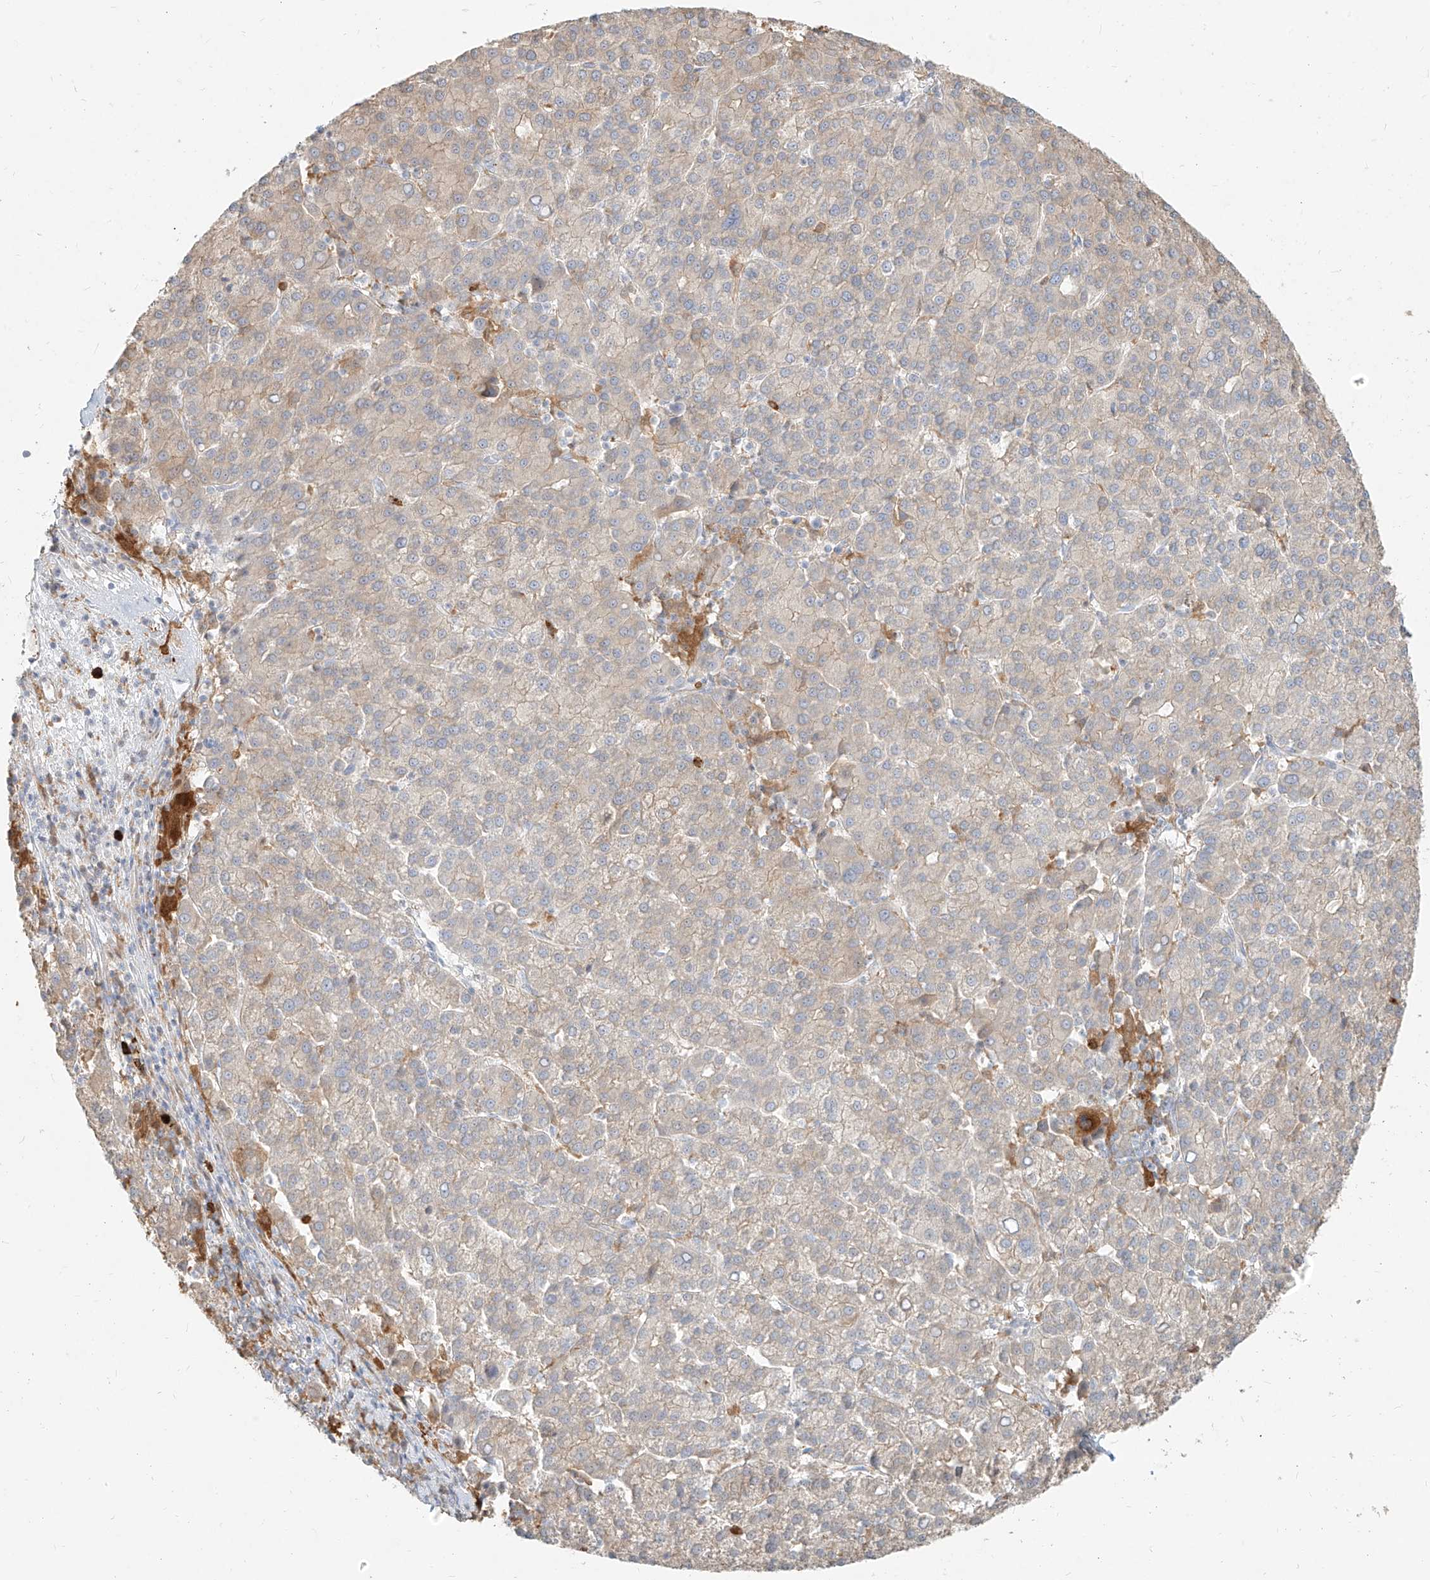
{"staining": {"intensity": "weak", "quantity": "<25%", "location": "cytoplasmic/membranous"}, "tissue": "liver cancer", "cell_type": "Tumor cells", "image_type": "cancer", "snomed": [{"axis": "morphology", "description": "Carcinoma, Hepatocellular, NOS"}, {"axis": "topography", "description": "Liver"}], "caption": "Immunohistochemistry (IHC) image of neoplastic tissue: liver hepatocellular carcinoma stained with DAB (3,3'-diaminobenzidine) exhibits no significant protein positivity in tumor cells.", "gene": "PGD", "patient": {"sex": "female", "age": 58}}